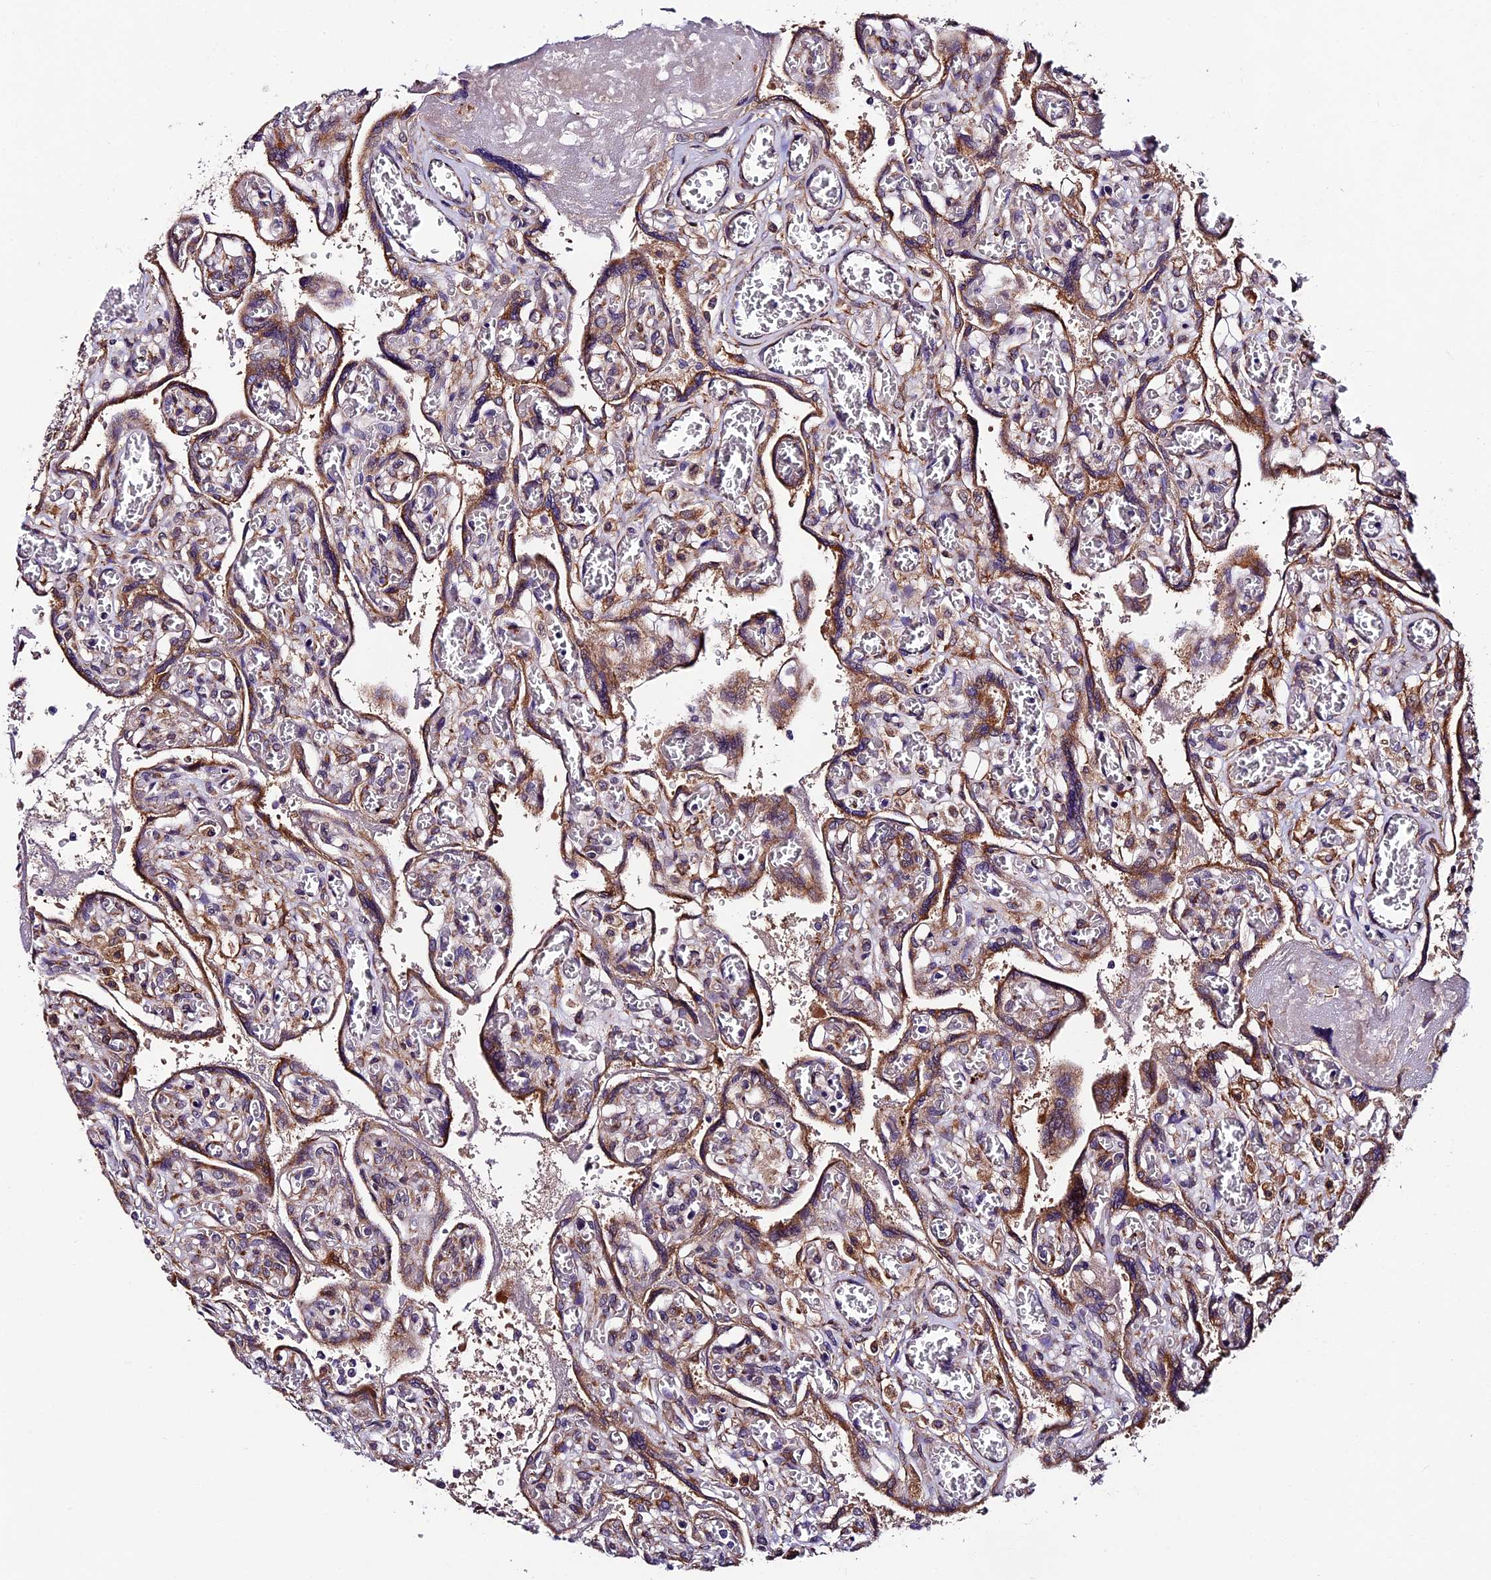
{"staining": {"intensity": "moderate", "quantity": ">75%", "location": "cytoplasmic/membranous"}, "tissue": "placenta", "cell_type": "Trophoblastic cells", "image_type": "normal", "snomed": [{"axis": "morphology", "description": "Normal tissue, NOS"}, {"axis": "topography", "description": "Placenta"}], "caption": "Immunohistochemistry (IHC) micrograph of normal placenta stained for a protein (brown), which shows medium levels of moderate cytoplasmic/membranous staining in about >75% of trophoblastic cells.", "gene": "LSM7", "patient": {"sex": "female", "age": 39}}